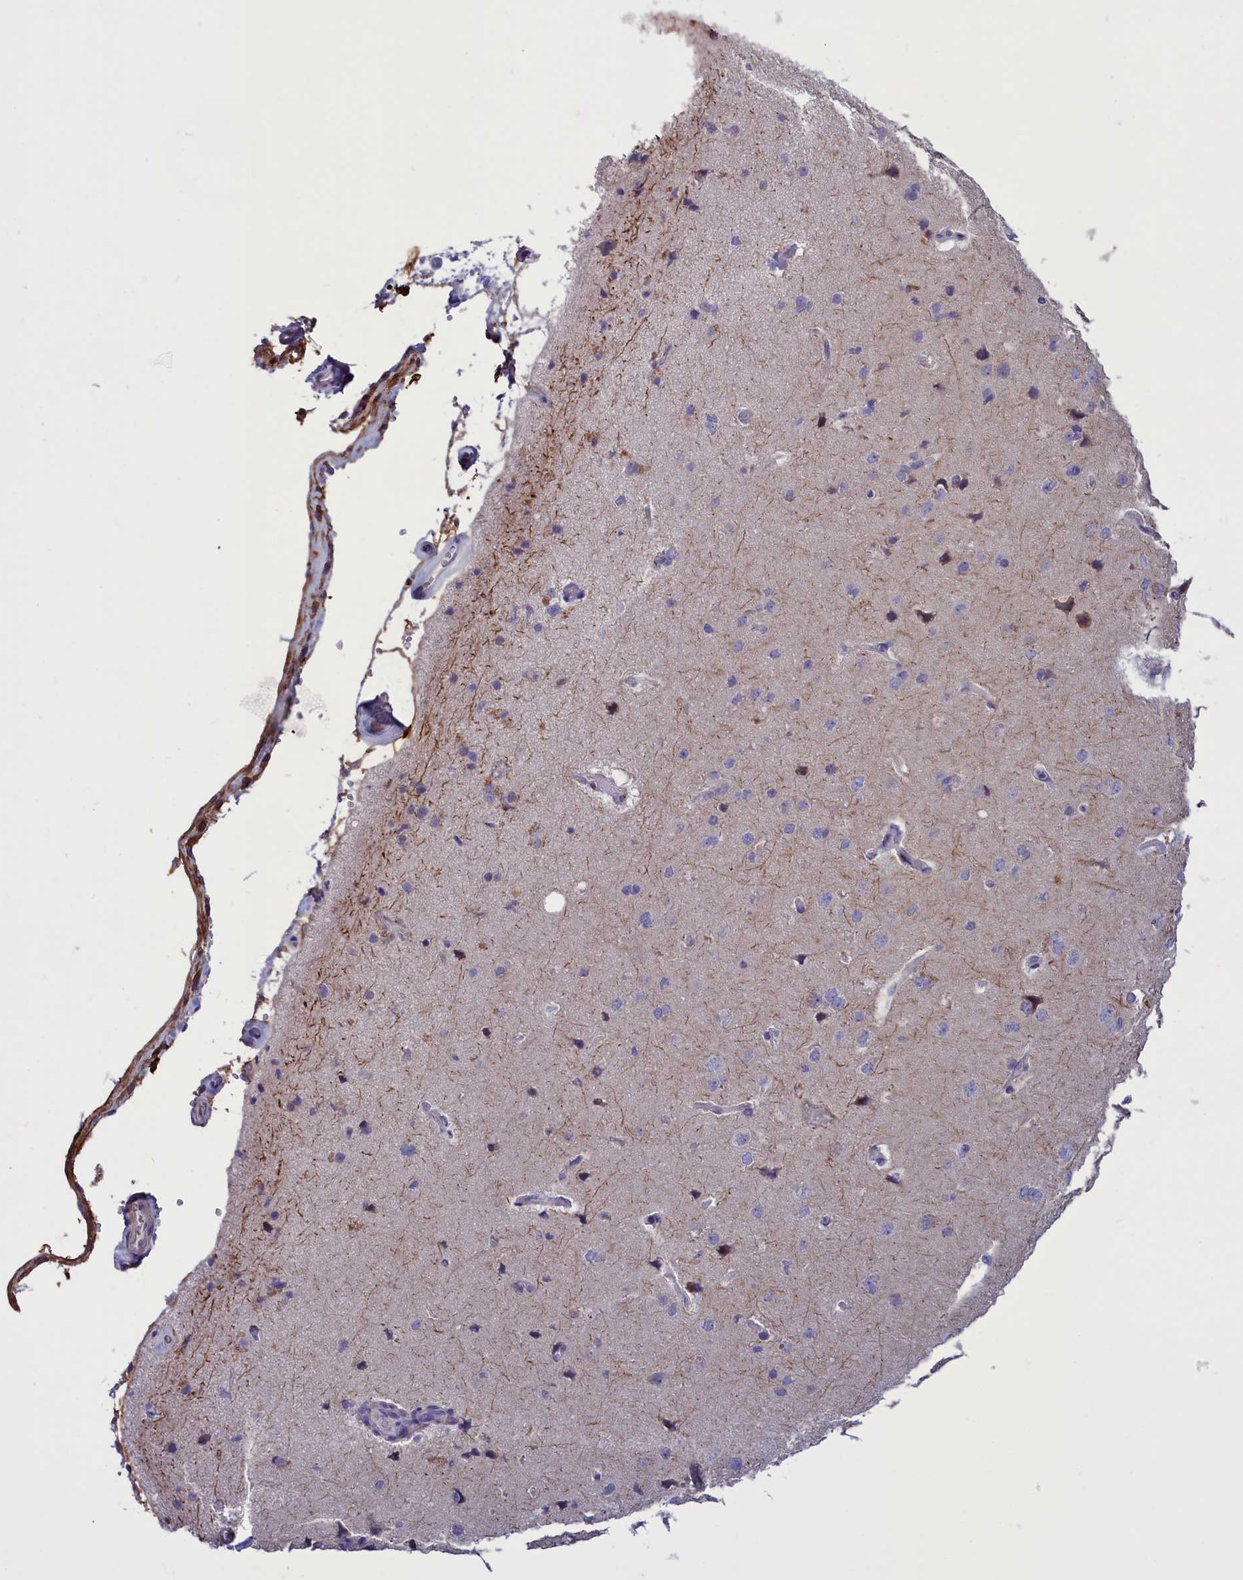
{"staining": {"intensity": "negative", "quantity": "none", "location": "none"}, "tissue": "cerebral cortex", "cell_type": "Endothelial cells", "image_type": "normal", "snomed": [{"axis": "morphology", "description": "Normal tissue, NOS"}, {"axis": "topography", "description": "Cerebral cortex"}], "caption": "A histopathology image of cerebral cortex stained for a protein exhibits no brown staining in endothelial cells. The staining was performed using DAB to visualize the protein expression in brown, while the nuclei were stained in blue with hematoxylin (Magnification: 20x).", "gene": "ENPP6", "patient": {"sex": "male", "age": 62}}